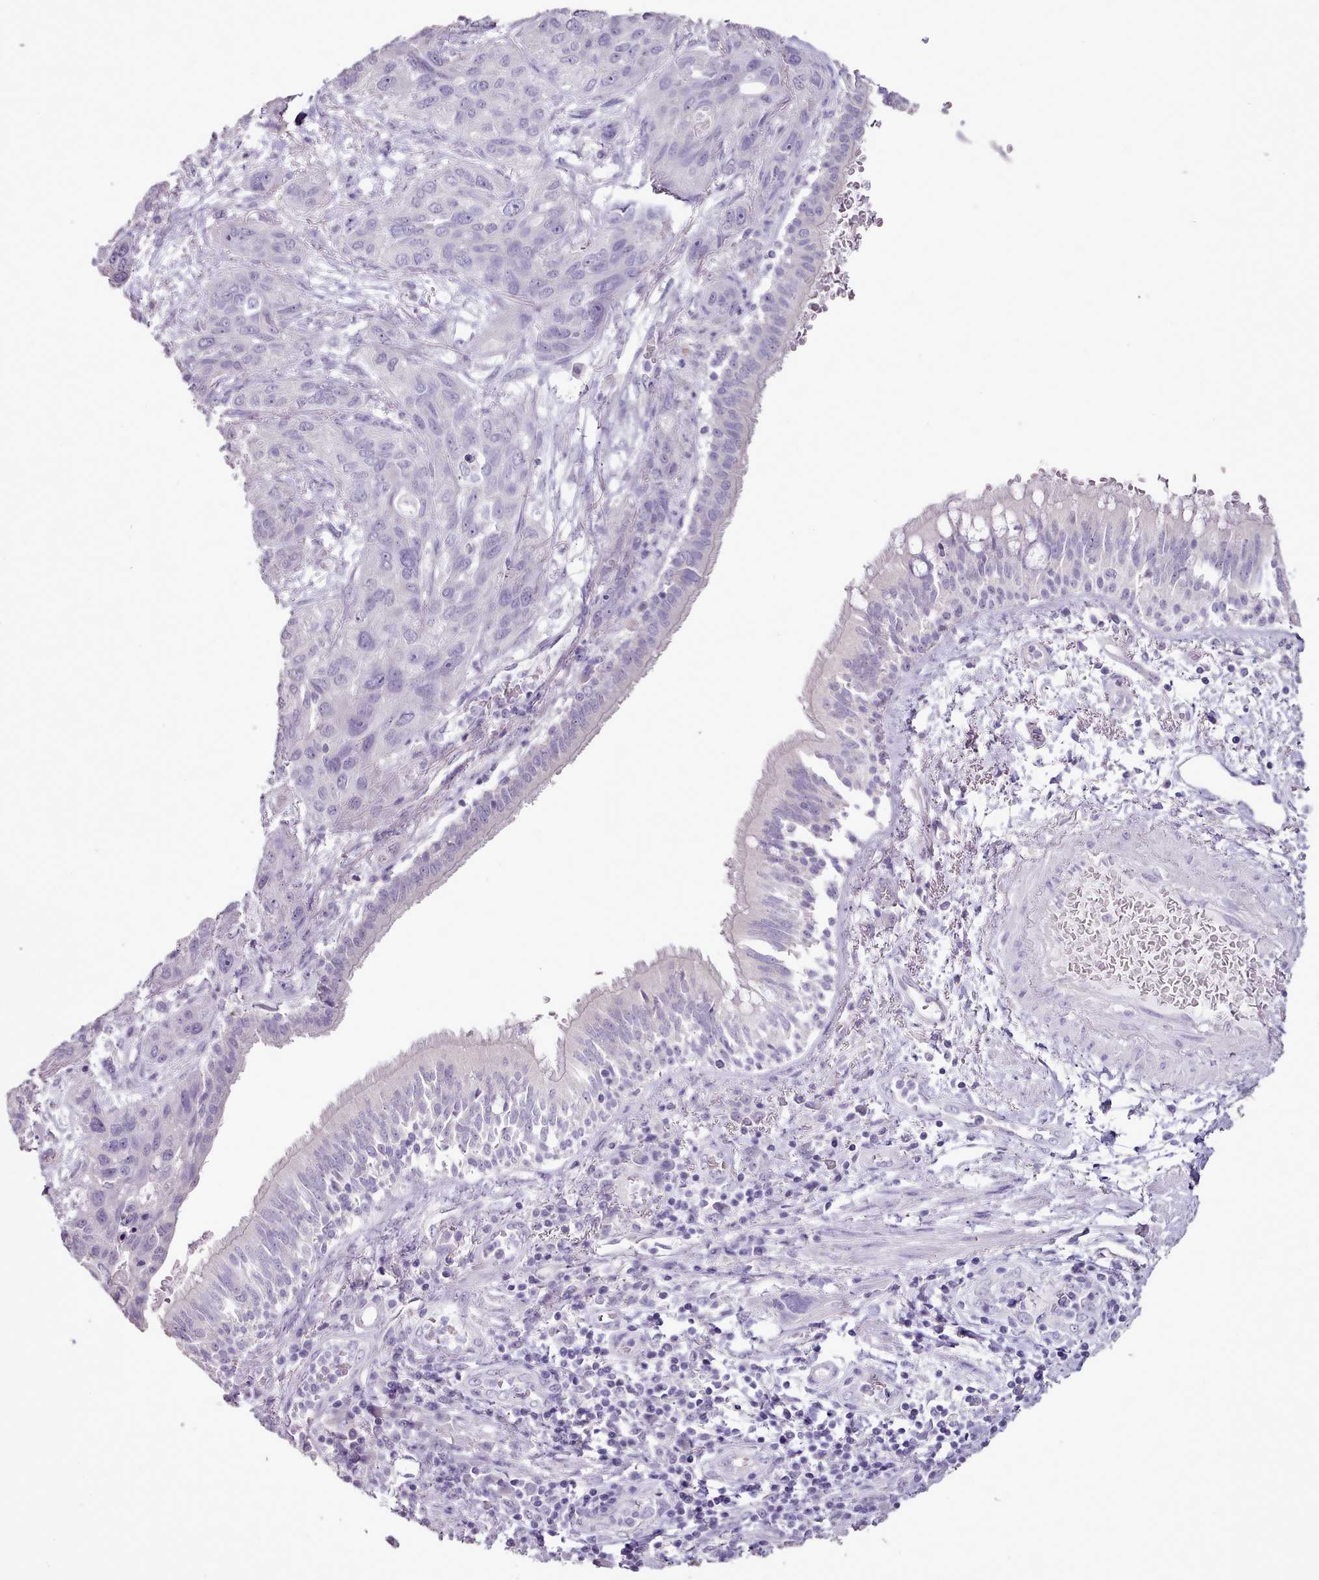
{"staining": {"intensity": "negative", "quantity": "none", "location": "none"}, "tissue": "lung cancer", "cell_type": "Tumor cells", "image_type": "cancer", "snomed": [{"axis": "morphology", "description": "Squamous cell carcinoma, NOS"}, {"axis": "topography", "description": "Lung"}], "caption": "Photomicrograph shows no significant protein positivity in tumor cells of lung cancer.", "gene": "BLOC1S2", "patient": {"sex": "female", "age": 70}}